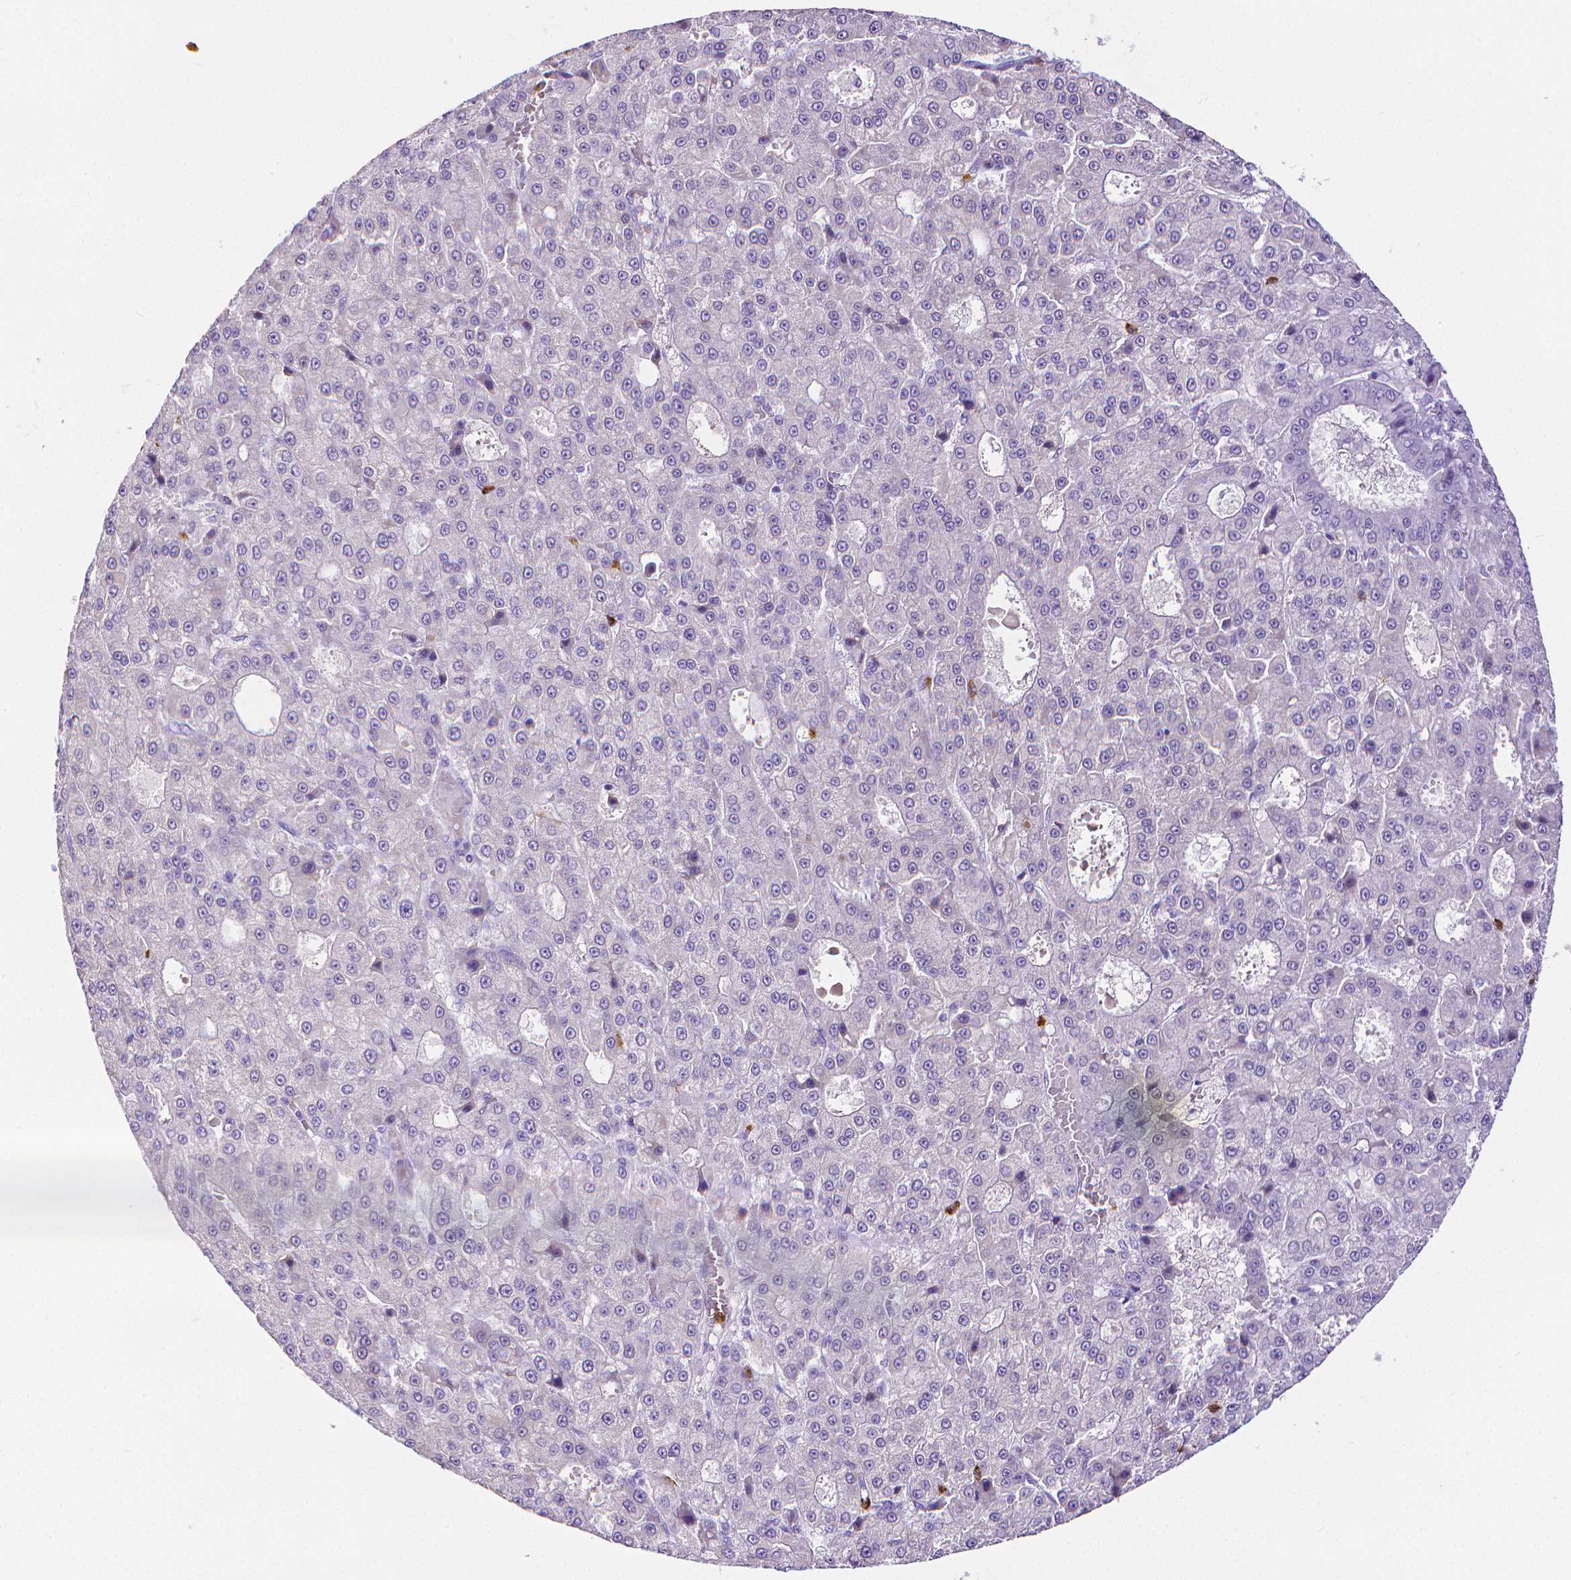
{"staining": {"intensity": "negative", "quantity": "none", "location": "none"}, "tissue": "liver cancer", "cell_type": "Tumor cells", "image_type": "cancer", "snomed": [{"axis": "morphology", "description": "Carcinoma, Hepatocellular, NOS"}, {"axis": "topography", "description": "Liver"}], "caption": "This is an immunohistochemistry histopathology image of human liver cancer. There is no positivity in tumor cells.", "gene": "MMP9", "patient": {"sex": "male", "age": 70}}